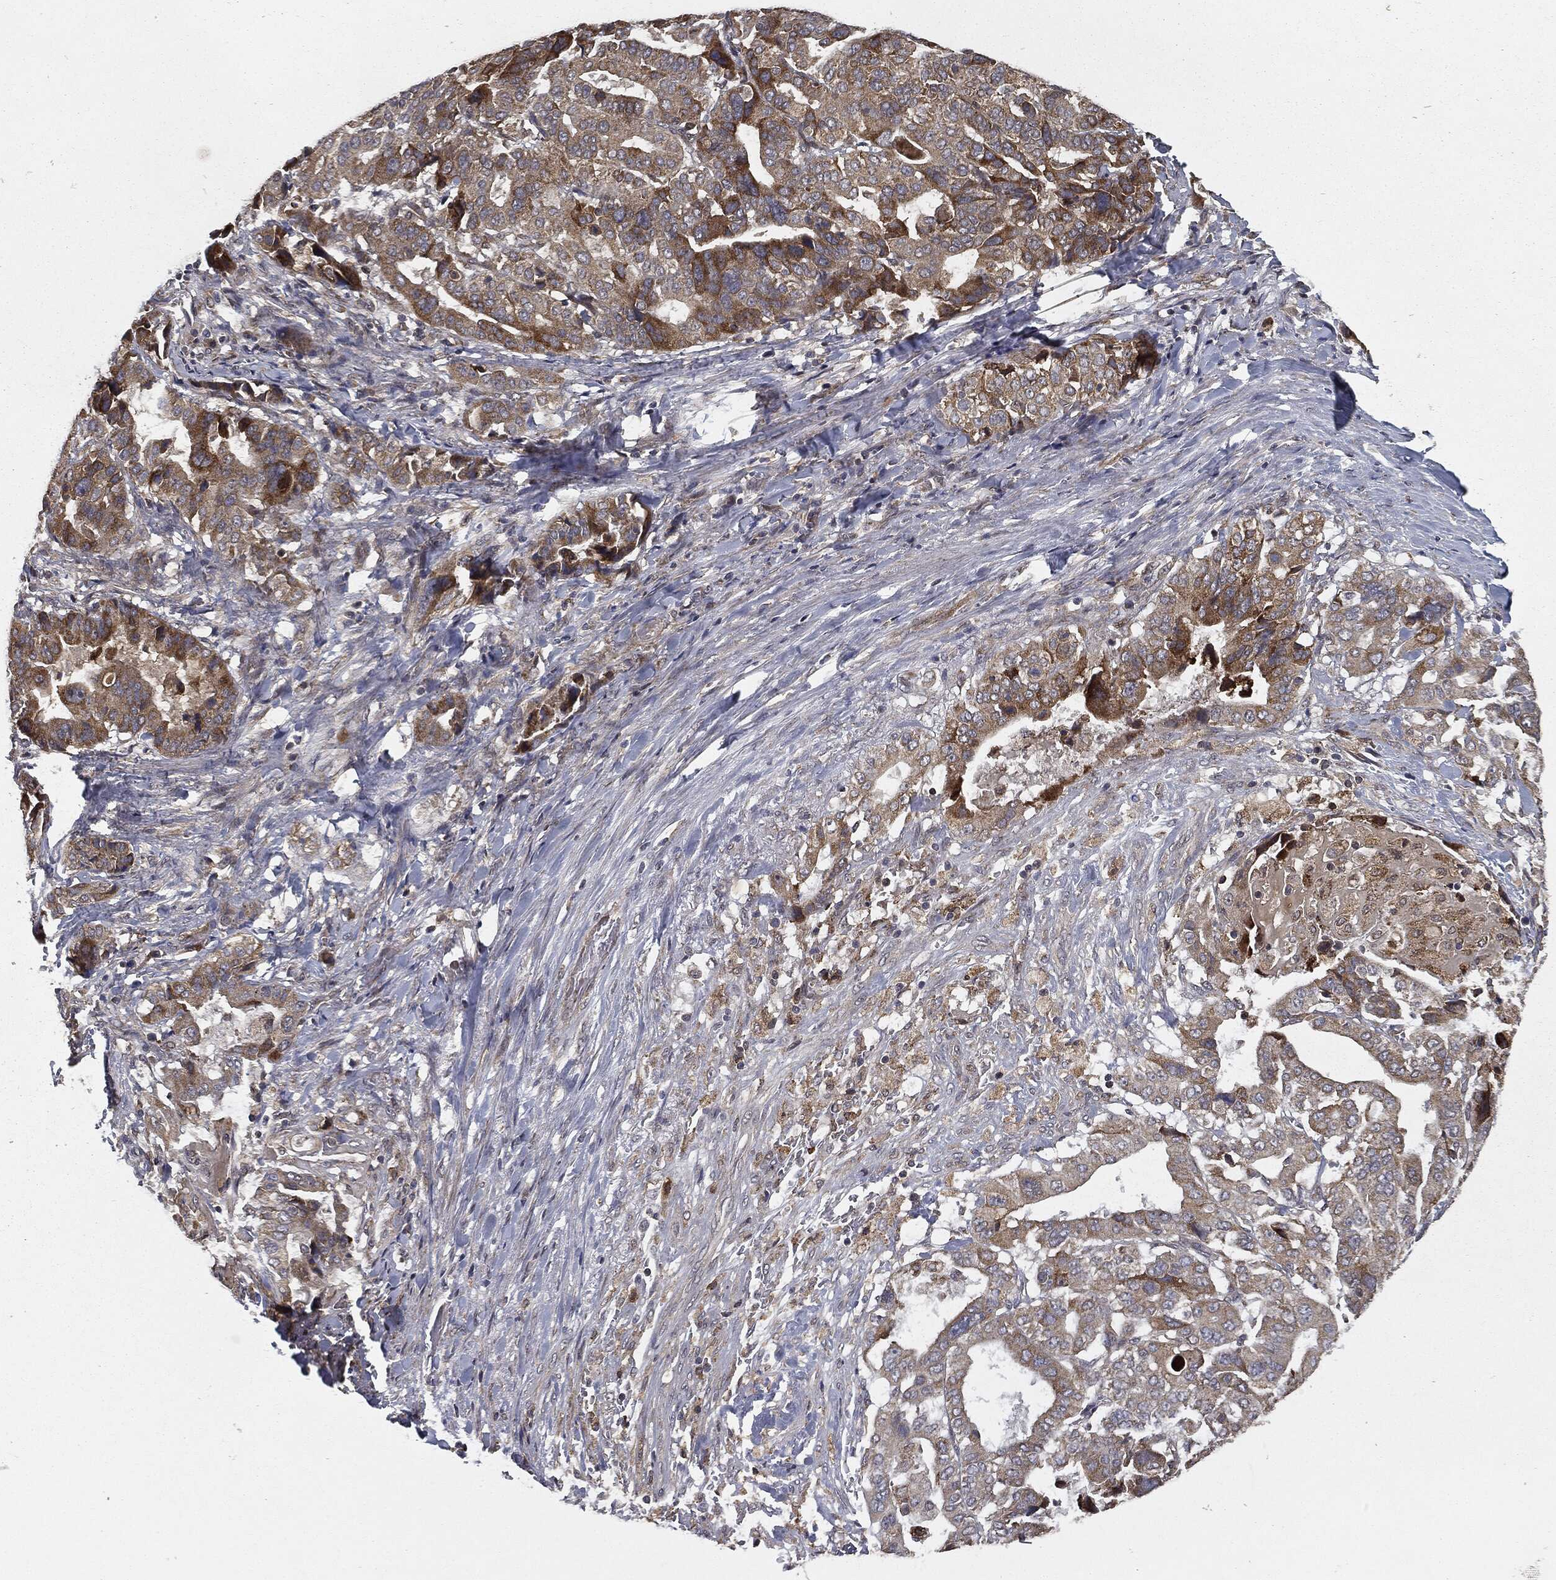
{"staining": {"intensity": "moderate", "quantity": ">75%", "location": "cytoplasmic/membranous"}, "tissue": "stomach cancer", "cell_type": "Tumor cells", "image_type": "cancer", "snomed": [{"axis": "morphology", "description": "Adenocarcinoma, NOS"}, {"axis": "topography", "description": "Stomach"}], "caption": "Immunohistochemical staining of human stomach adenocarcinoma shows medium levels of moderate cytoplasmic/membranous protein staining in about >75% of tumor cells.", "gene": "MIER2", "patient": {"sex": "male", "age": 48}}